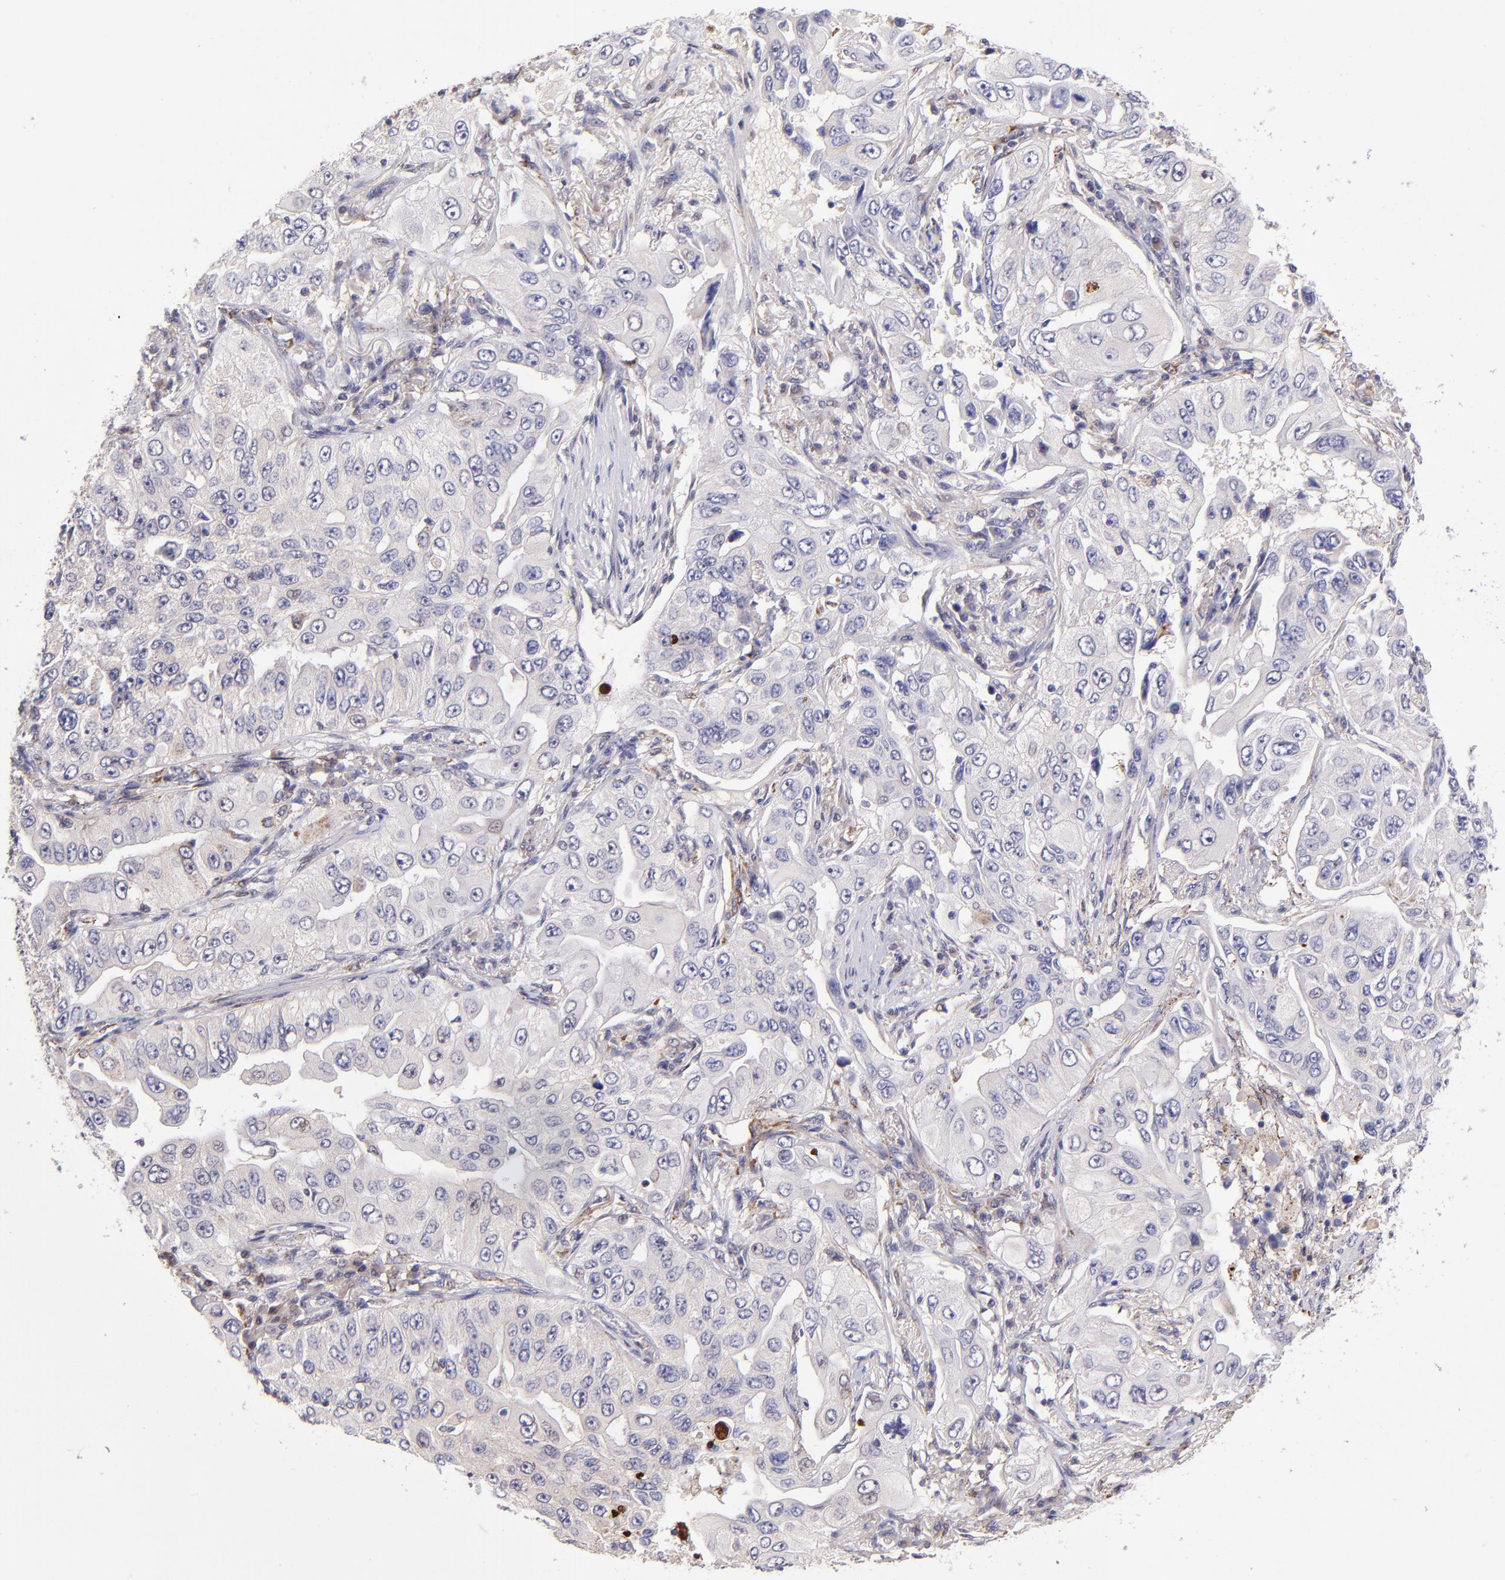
{"staining": {"intensity": "negative", "quantity": "none", "location": "none"}, "tissue": "lung cancer", "cell_type": "Tumor cells", "image_type": "cancer", "snomed": [{"axis": "morphology", "description": "Adenocarcinoma, NOS"}, {"axis": "topography", "description": "Lung"}], "caption": "Lung cancer was stained to show a protein in brown. There is no significant expression in tumor cells.", "gene": "NSF", "patient": {"sex": "male", "age": 84}}